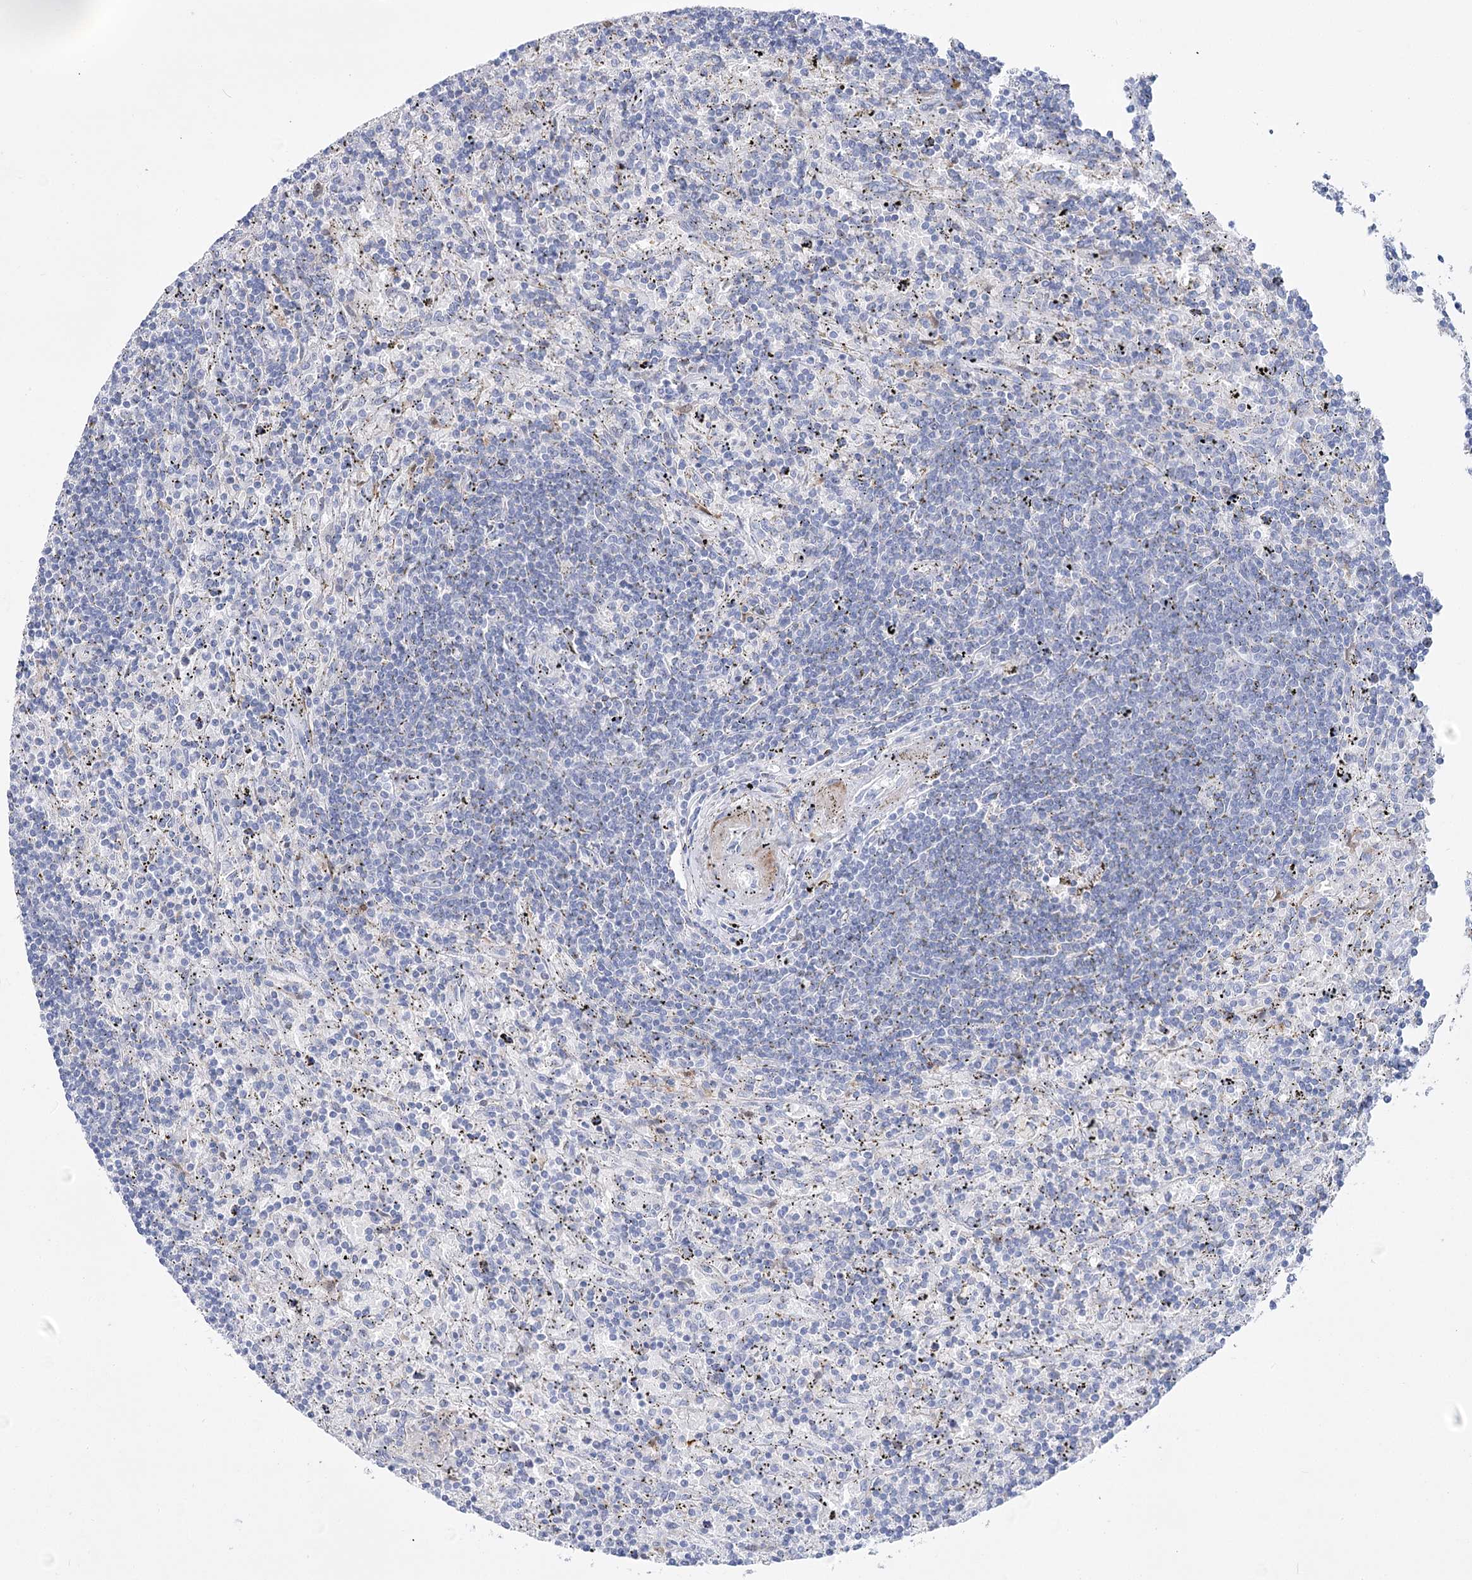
{"staining": {"intensity": "negative", "quantity": "none", "location": "none"}, "tissue": "lymphoma", "cell_type": "Tumor cells", "image_type": "cancer", "snomed": [{"axis": "morphology", "description": "Malignant lymphoma, non-Hodgkin's type, Low grade"}, {"axis": "topography", "description": "Spleen"}], "caption": "Tumor cells show no significant protein expression in low-grade malignant lymphoma, non-Hodgkin's type.", "gene": "PCDHA1", "patient": {"sex": "male", "age": 76}}